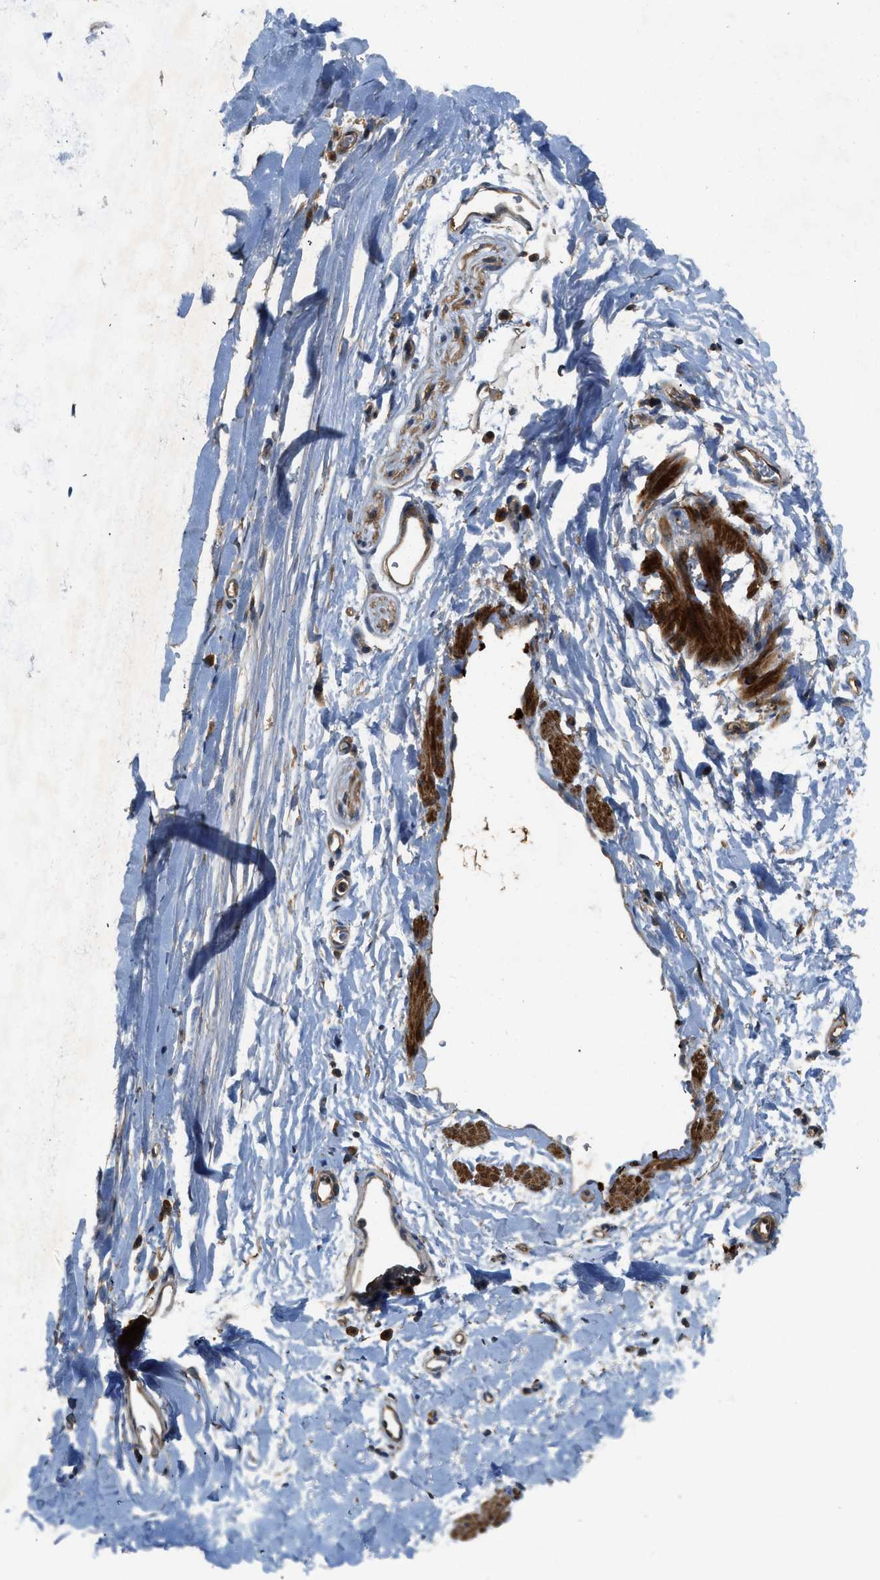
{"staining": {"intensity": "moderate", "quantity": ">75%", "location": "cytoplasmic/membranous"}, "tissue": "adipose tissue", "cell_type": "Adipocytes", "image_type": "normal", "snomed": [{"axis": "morphology", "description": "Normal tissue, NOS"}, {"axis": "topography", "description": "Cartilage tissue"}, {"axis": "topography", "description": "Bronchus"}], "caption": "IHC of unremarkable human adipose tissue exhibits medium levels of moderate cytoplasmic/membranous staining in approximately >75% of adipocytes. (DAB IHC with brightfield microscopy, high magnification).", "gene": "CNNM3", "patient": {"sex": "female", "age": 53}}